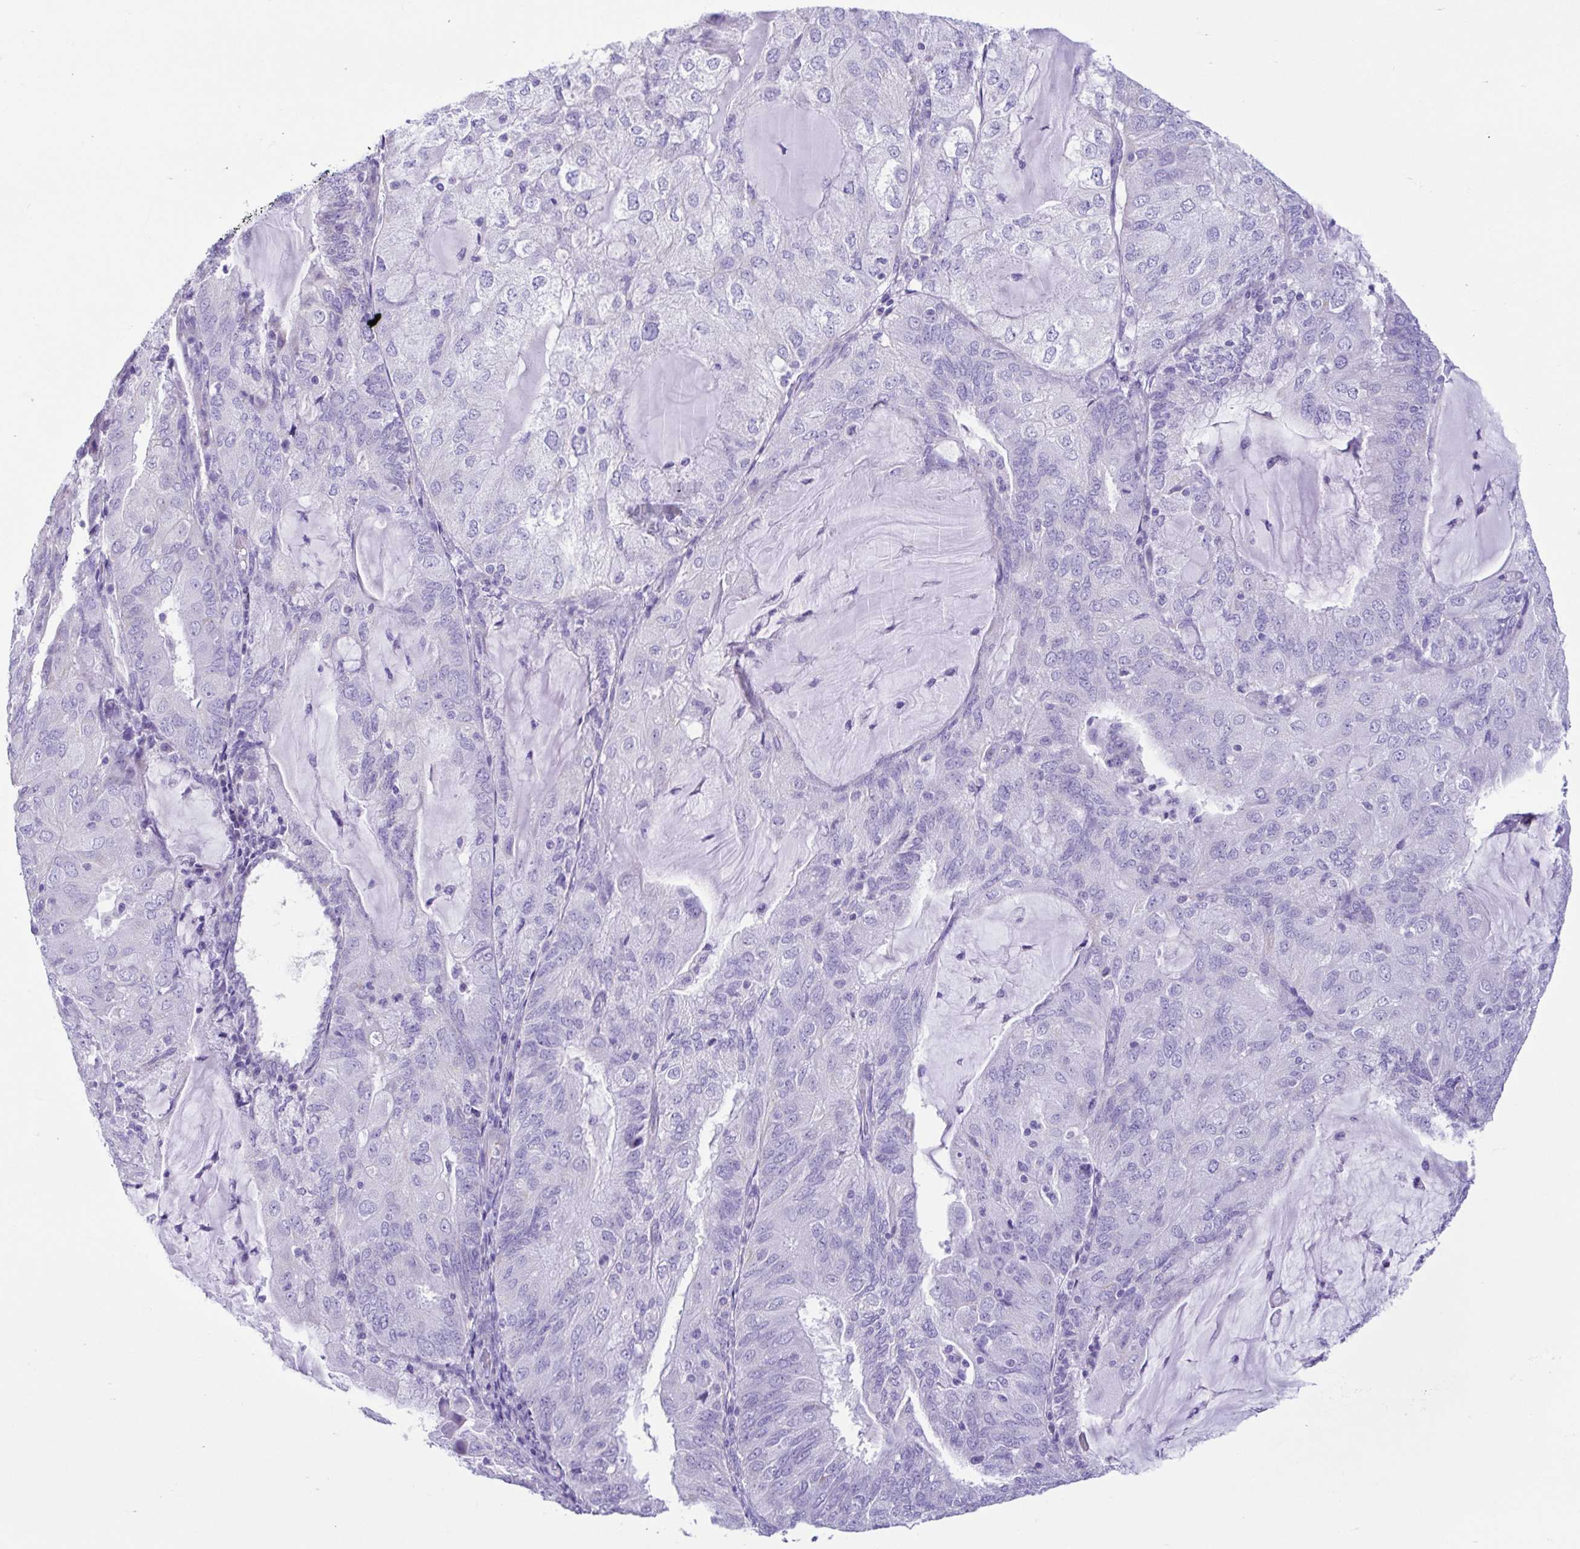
{"staining": {"intensity": "negative", "quantity": "none", "location": "none"}, "tissue": "endometrial cancer", "cell_type": "Tumor cells", "image_type": "cancer", "snomed": [{"axis": "morphology", "description": "Adenocarcinoma, NOS"}, {"axis": "topography", "description": "Endometrium"}], "caption": "The photomicrograph displays no significant expression in tumor cells of endometrial adenocarcinoma.", "gene": "ACTRT3", "patient": {"sex": "female", "age": 81}}